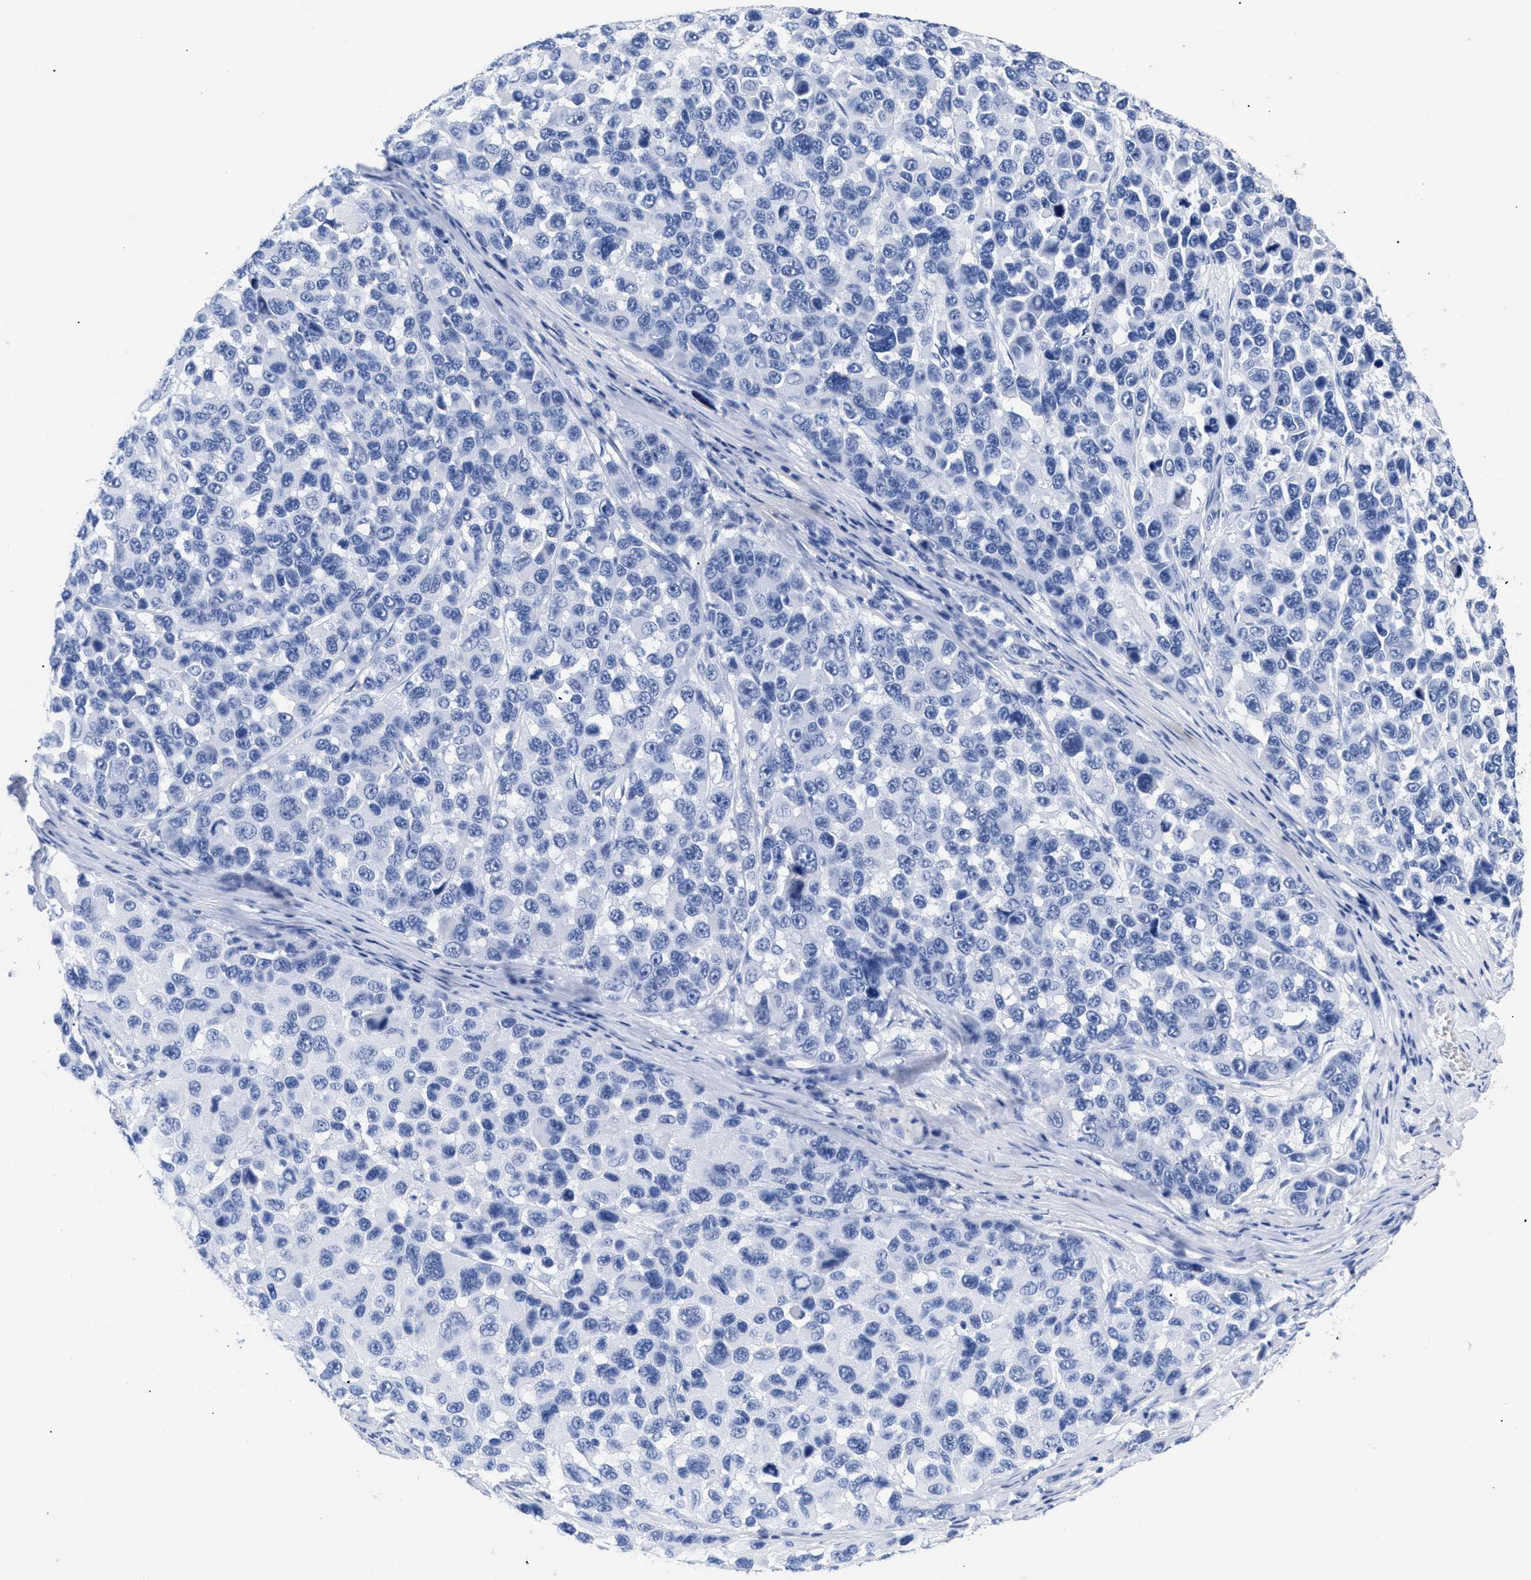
{"staining": {"intensity": "negative", "quantity": "none", "location": "none"}, "tissue": "melanoma", "cell_type": "Tumor cells", "image_type": "cancer", "snomed": [{"axis": "morphology", "description": "Malignant melanoma, NOS"}, {"axis": "topography", "description": "Skin"}], "caption": "Immunohistochemistry (IHC) micrograph of neoplastic tissue: human malignant melanoma stained with DAB displays no significant protein expression in tumor cells.", "gene": "TREML1", "patient": {"sex": "male", "age": 53}}